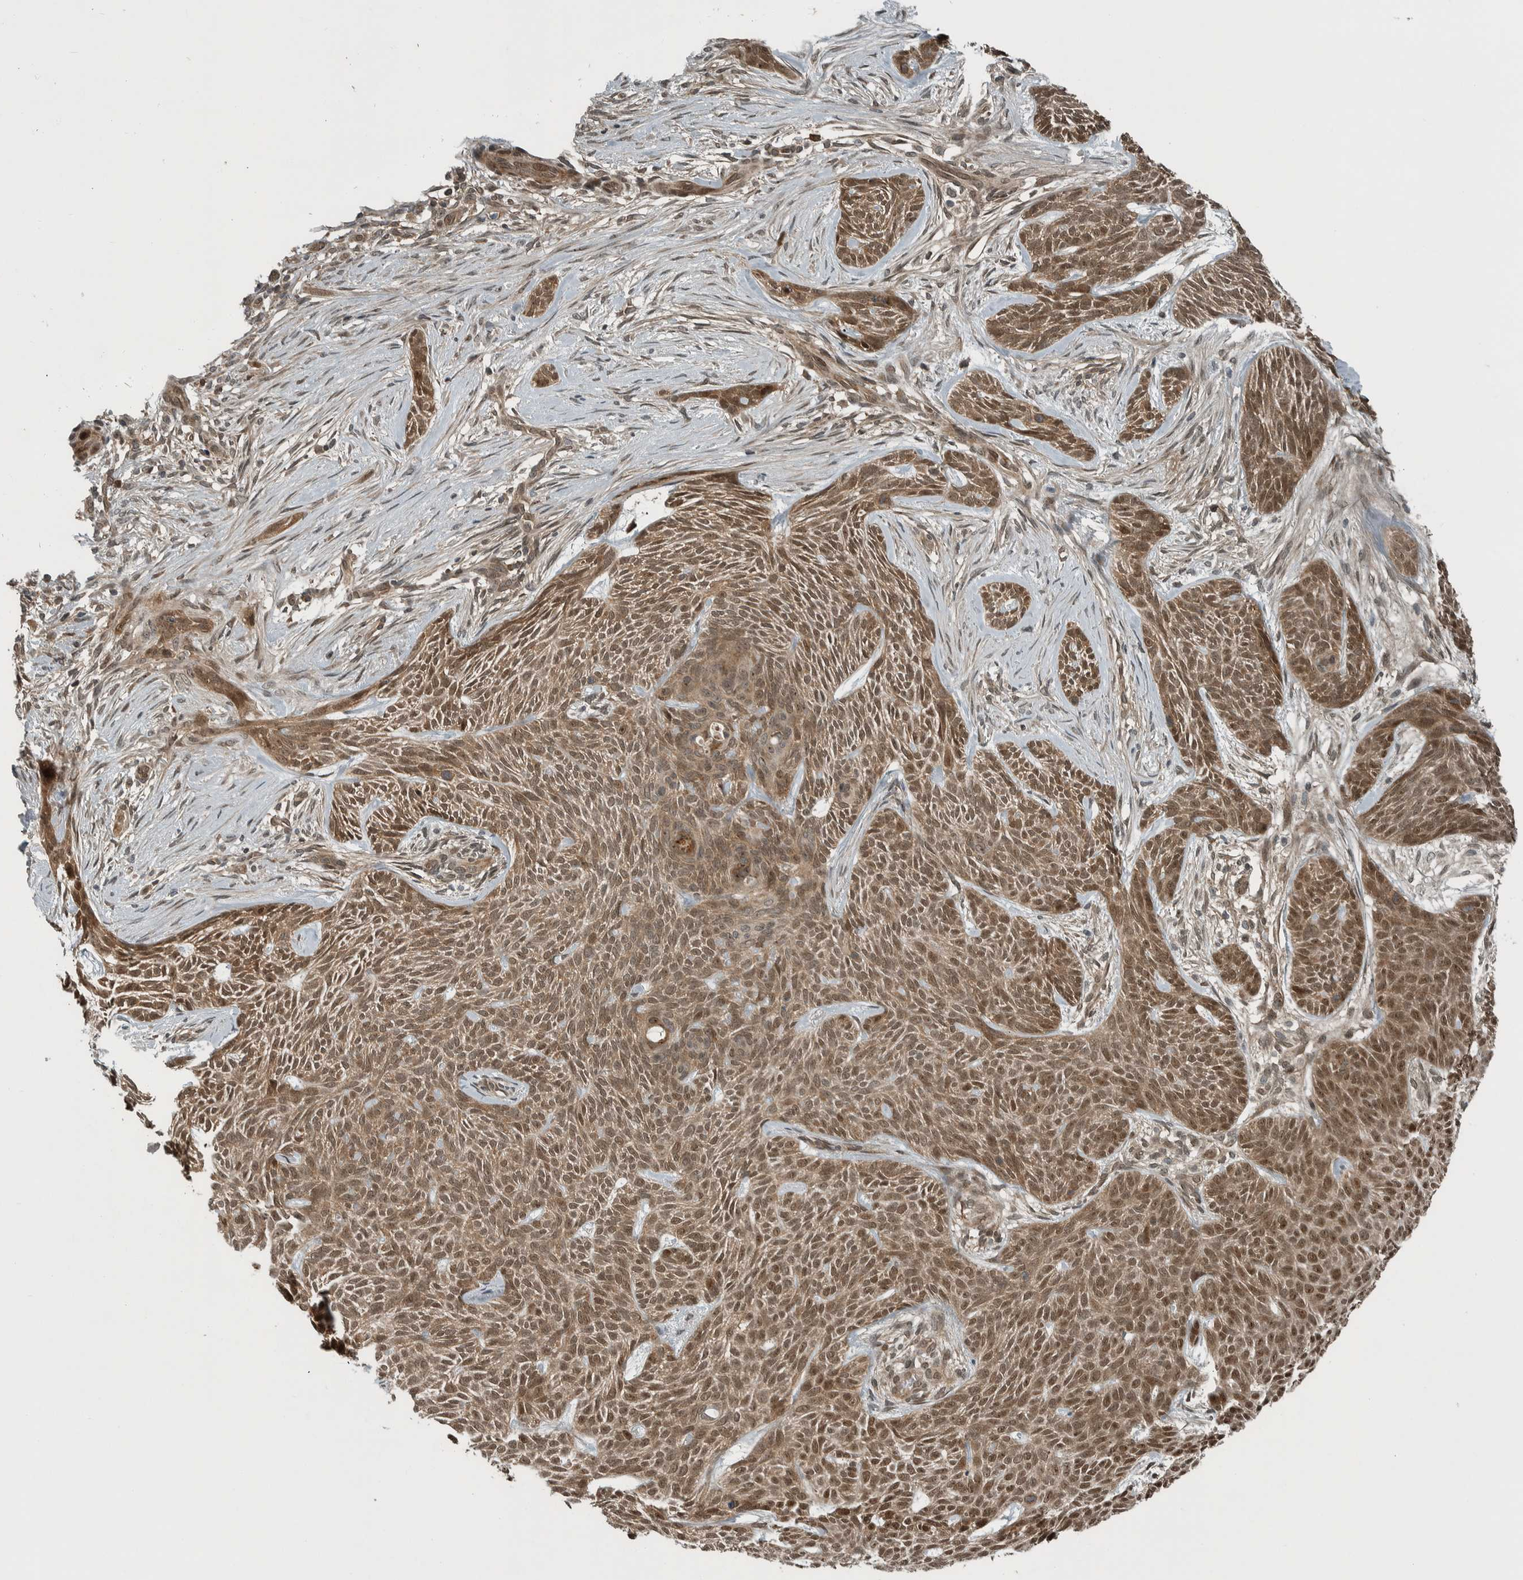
{"staining": {"intensity": "moderate", "quantity": ">75%", "location": "nuclear"}, "tissue": "skin cancer", "cell_type": "Tumor cells", "image_type": "cancer", "snomed": [{"axis": "morphology", "description": "Basal cell carcinoma"}, {"axis": "topography", "description": "Skin"}], "caption": "Immunohistochemistry (IHC) micrograph of neoplastic tissue: skin cancer (basal cell carcinoma) stained using immunohistochemistry displays medium levels of moderate protein expression localized specifically in the nuclear of tumor cells, appearing as a nuclear brown color.", "gene": "XPO5", "patient": {"sex": "female", "age": 59}}